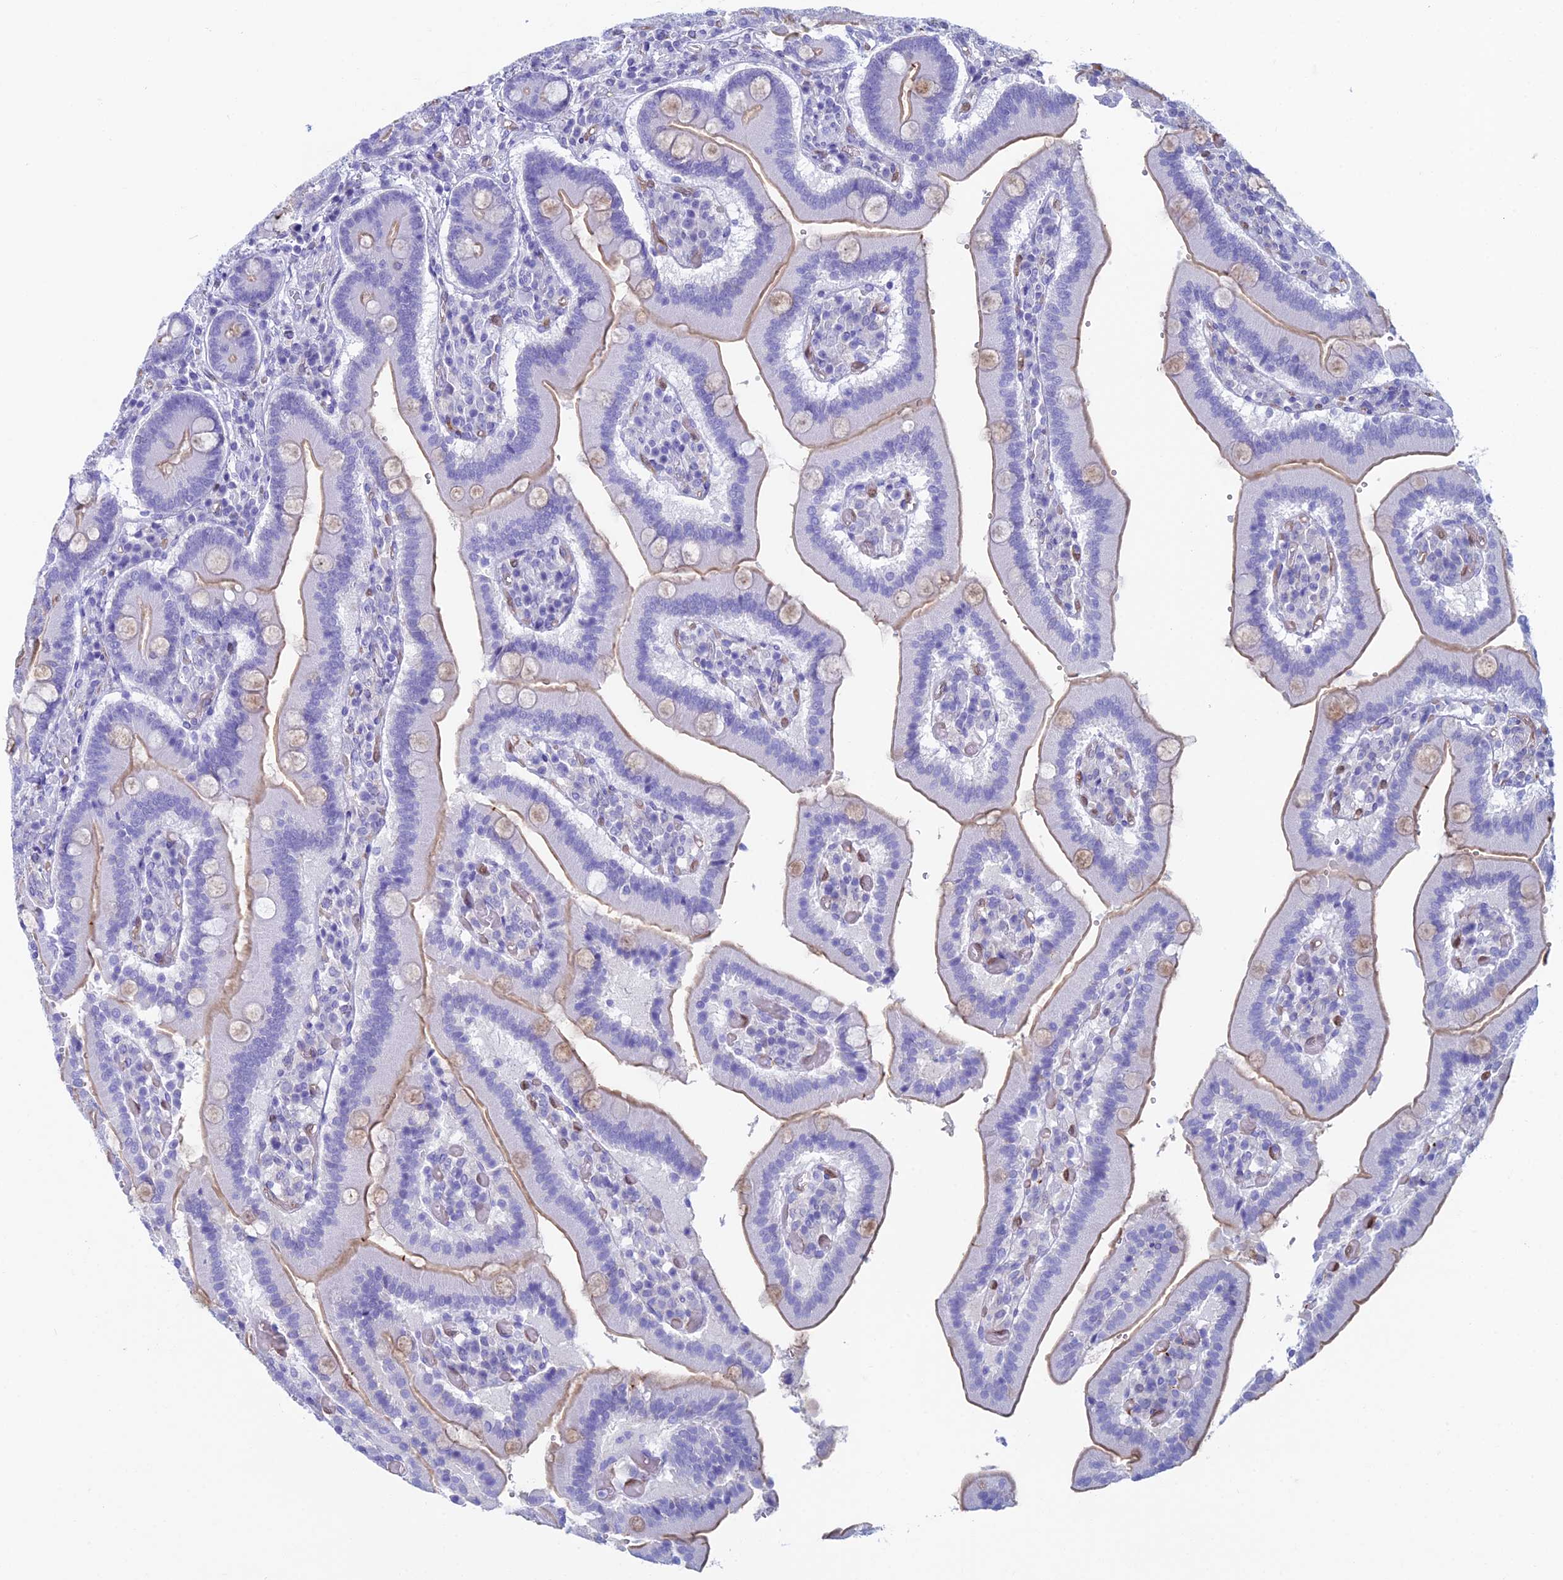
{"staining": {"intensity": "moderate", "quantity": "25%-75%", "location": "cytoplasmic/membranous"}, "tissue": "duodenum", "cell_type": "Glandular cells", "image_type": "normal", "snomed": [{"axis": "morphology", "description": "Normal tissue, NOS"}, {"axis": "topography", "description": "Duodenum"}], "caption": "A photomicrograph showing moderate cytoplasmic/membranous staining in approximately 25%-75% of glandular cells in unremarkable duodenum, as visualized by brown immunohistochemical staining.", "gene": "KCNK17", "patient": {"sex": "female", "age": 62}}